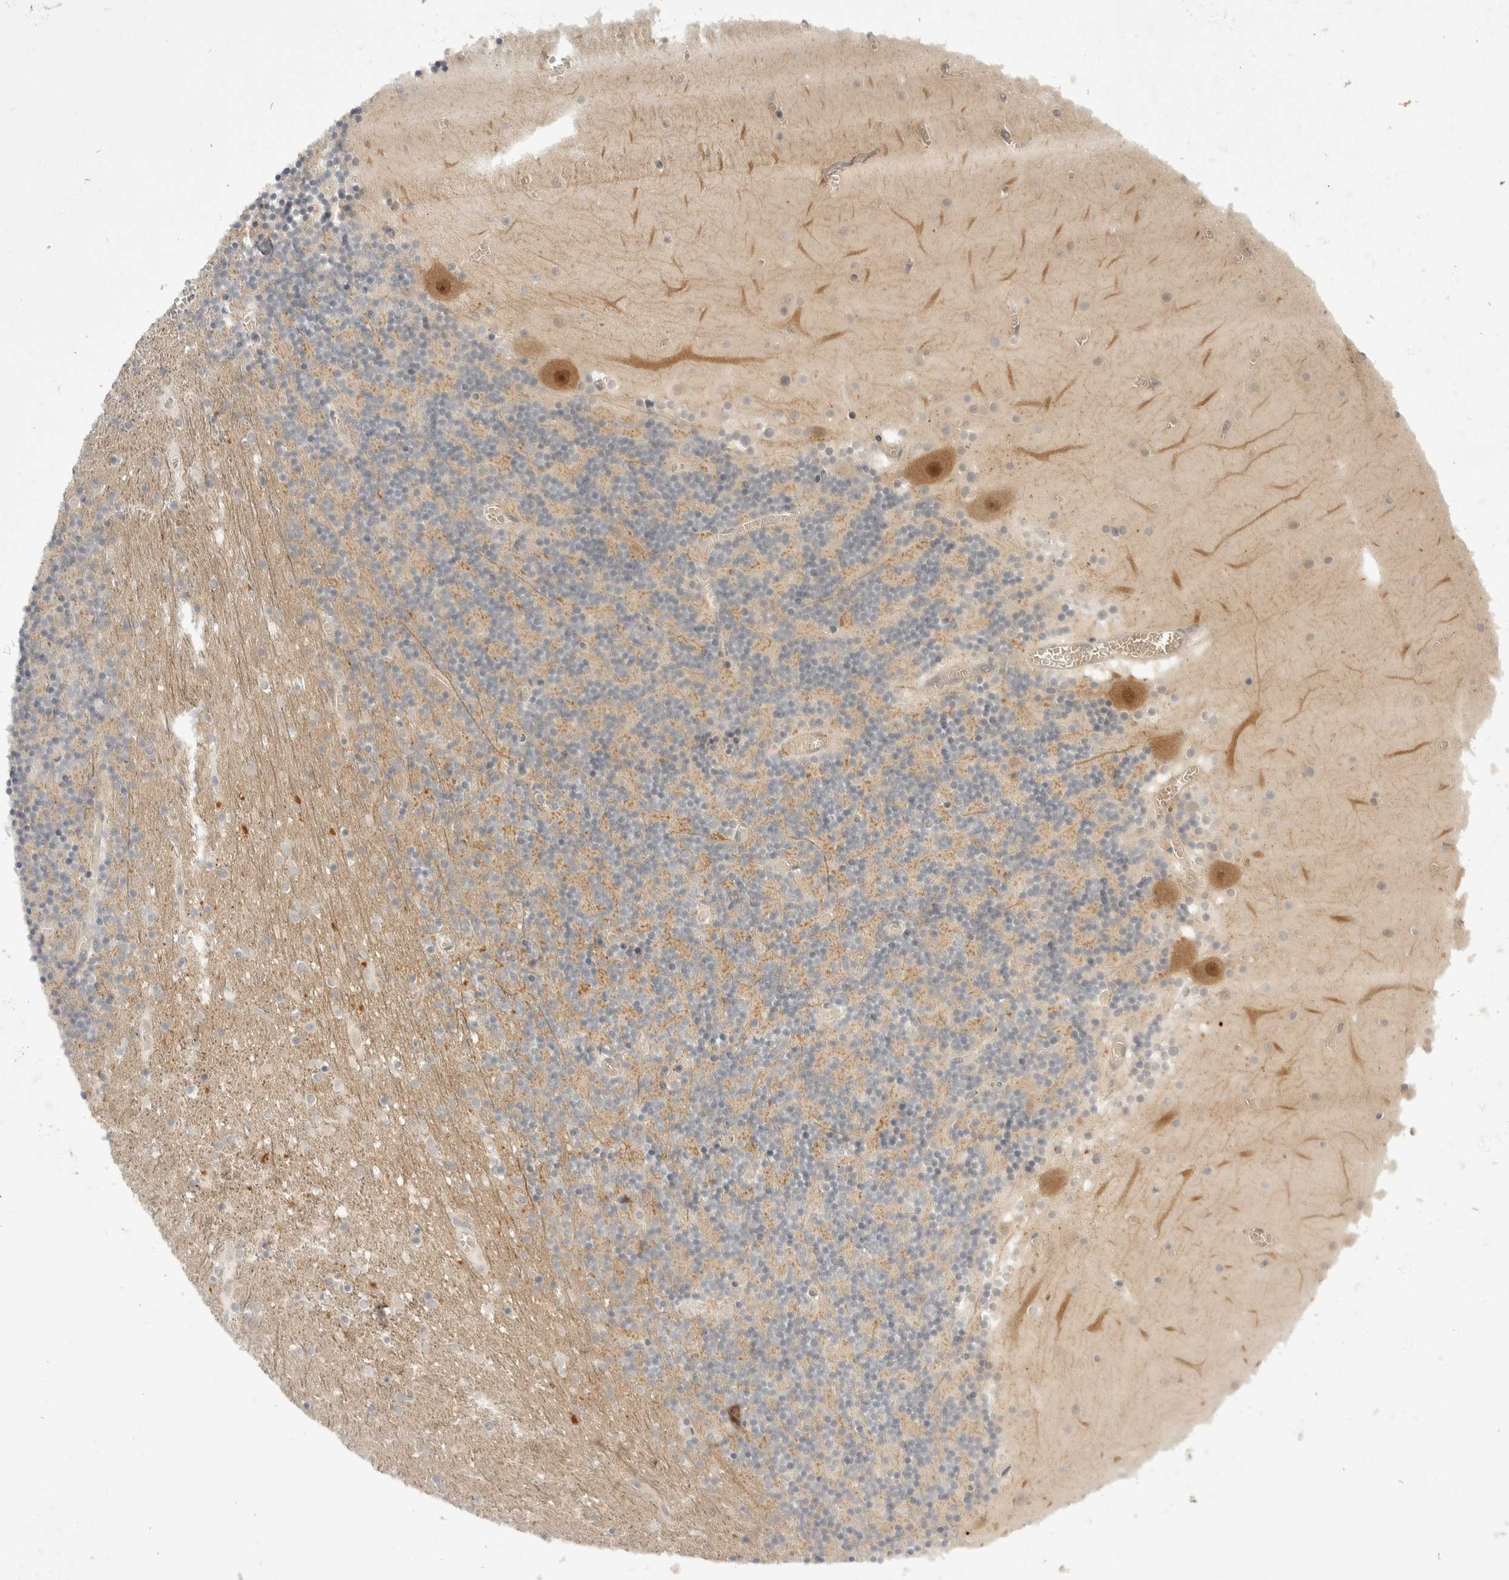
{"staining": {"intensity": "moderate", "quantity": "25%-75%", "location": "cytoplasmic/membranous"}, "tissue": "cerebellum", "cell_type": "Cells in granular layer", "image_type": "normal", "snomed": [{"axis": "morphology", "description": "Normal tissue, NOS"}, {"axis": "topography", "description": "Cerebellum"}], "caption": "Immunohistochemistry (IHC) of benign human cerebellum exhibits medium levels of moderate cytoplasmic/membranous positivity in about 25%-75% of cells in granular layer. The staining was performed using DAB (3,3'-diaminobenzidine) to visualize the protein expression in brown, while the nuclei were stained in blue with hematoxylin (Magnification: 20x).", "gene": "TOM1L2", "patient": {"sex": "female", "age": 28}}